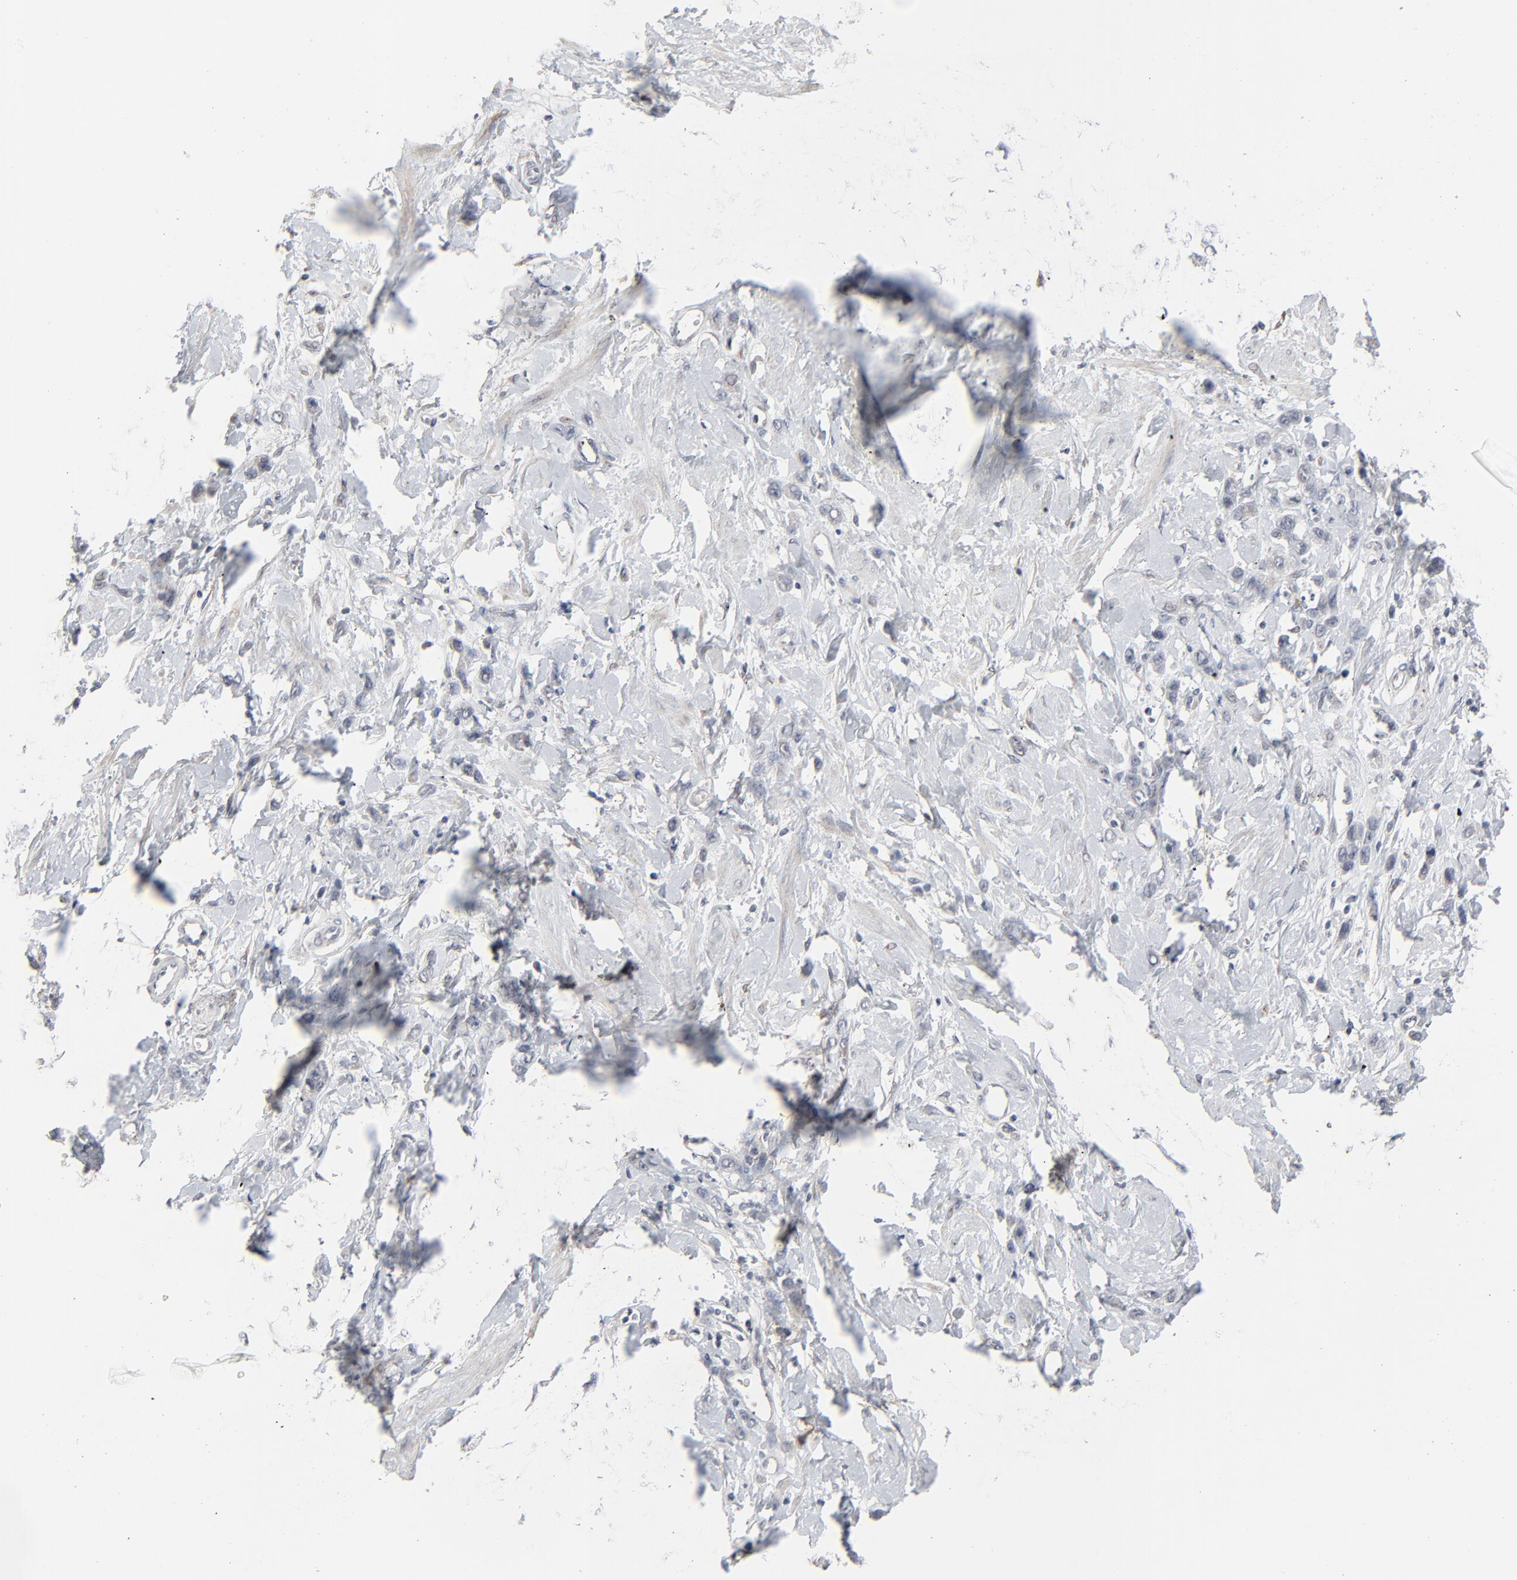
{"staining": {"intensity": "negative", "quantity": "none", "location": "none"}, "tissue": "stomach cancer", "cell_type": "Tumor cells", "image_type": "cancer", "snomed": [{"axis": "morphology", "description": "Normal tissue, NOS"}, {"axis": "morphology", "description": "Adenocarcinoma, NOS"}, {"axis": "topography", "description": "Stomach"}], "caption": "An image of human adenocarcinoma (stomach) is negative for staining in tumor cells.", "gene": "JAM3", "patient": {"sex": "male", "age": 82}}